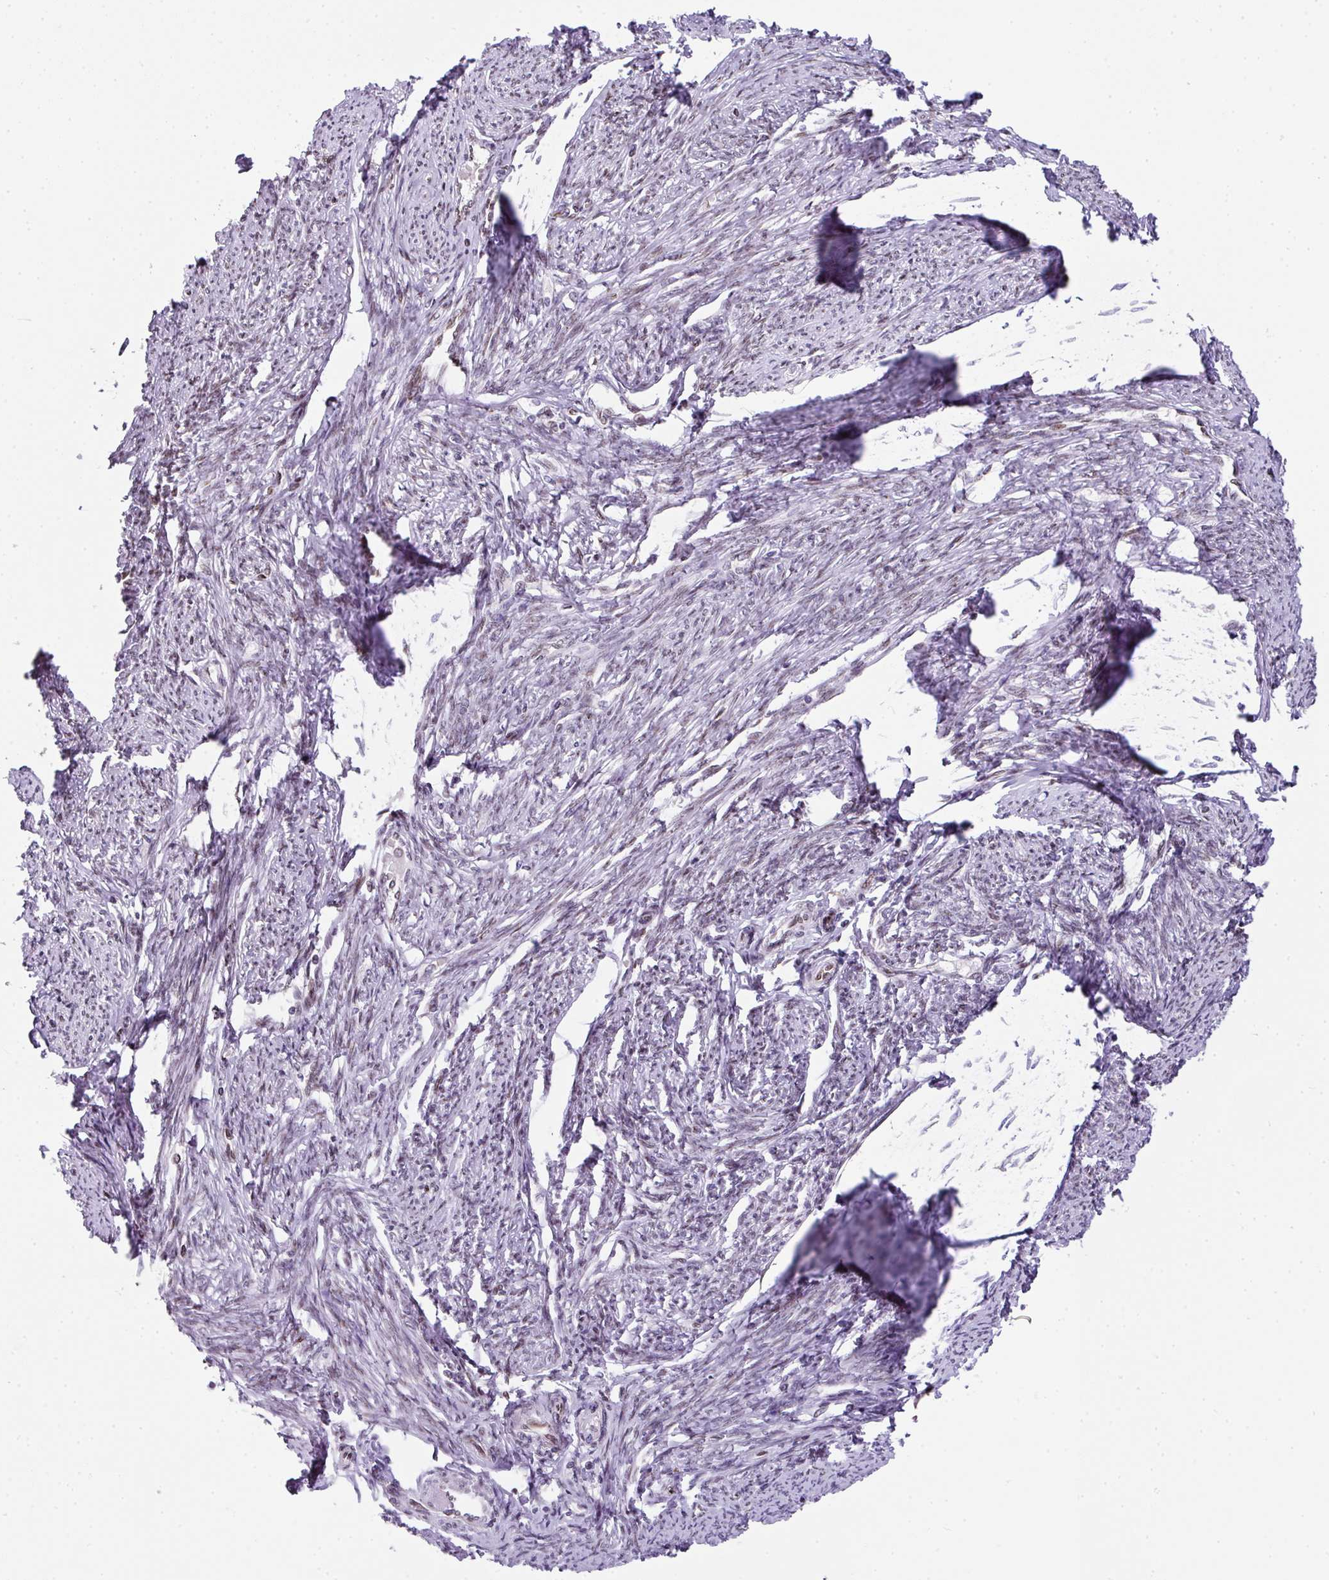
{"staining": {"intensity": "moderate", "quantity": "25%-75%", "location": "cytoplasmic/membranous,nuclear"}, "tissue": "smooth muscle", "cell_type": "Smooth muscle cells", "image_type": "normal", "snomed": [{"axis": "morphology", "description": "Normal tissue, NOS"}, {"axis": "topography", "description": "Smooth muscle"}, {"axis": "topography", "description": "Uterus"}], "caption": "Human smooth muscle stained with a brown dye reveals moderate cytoplasmic/membranous,nuclear positive positivity in approximately 25%-75% of smooth muscle cells.", "gene": "PLK1", "patient": {"sex": "female", "age": 59}}